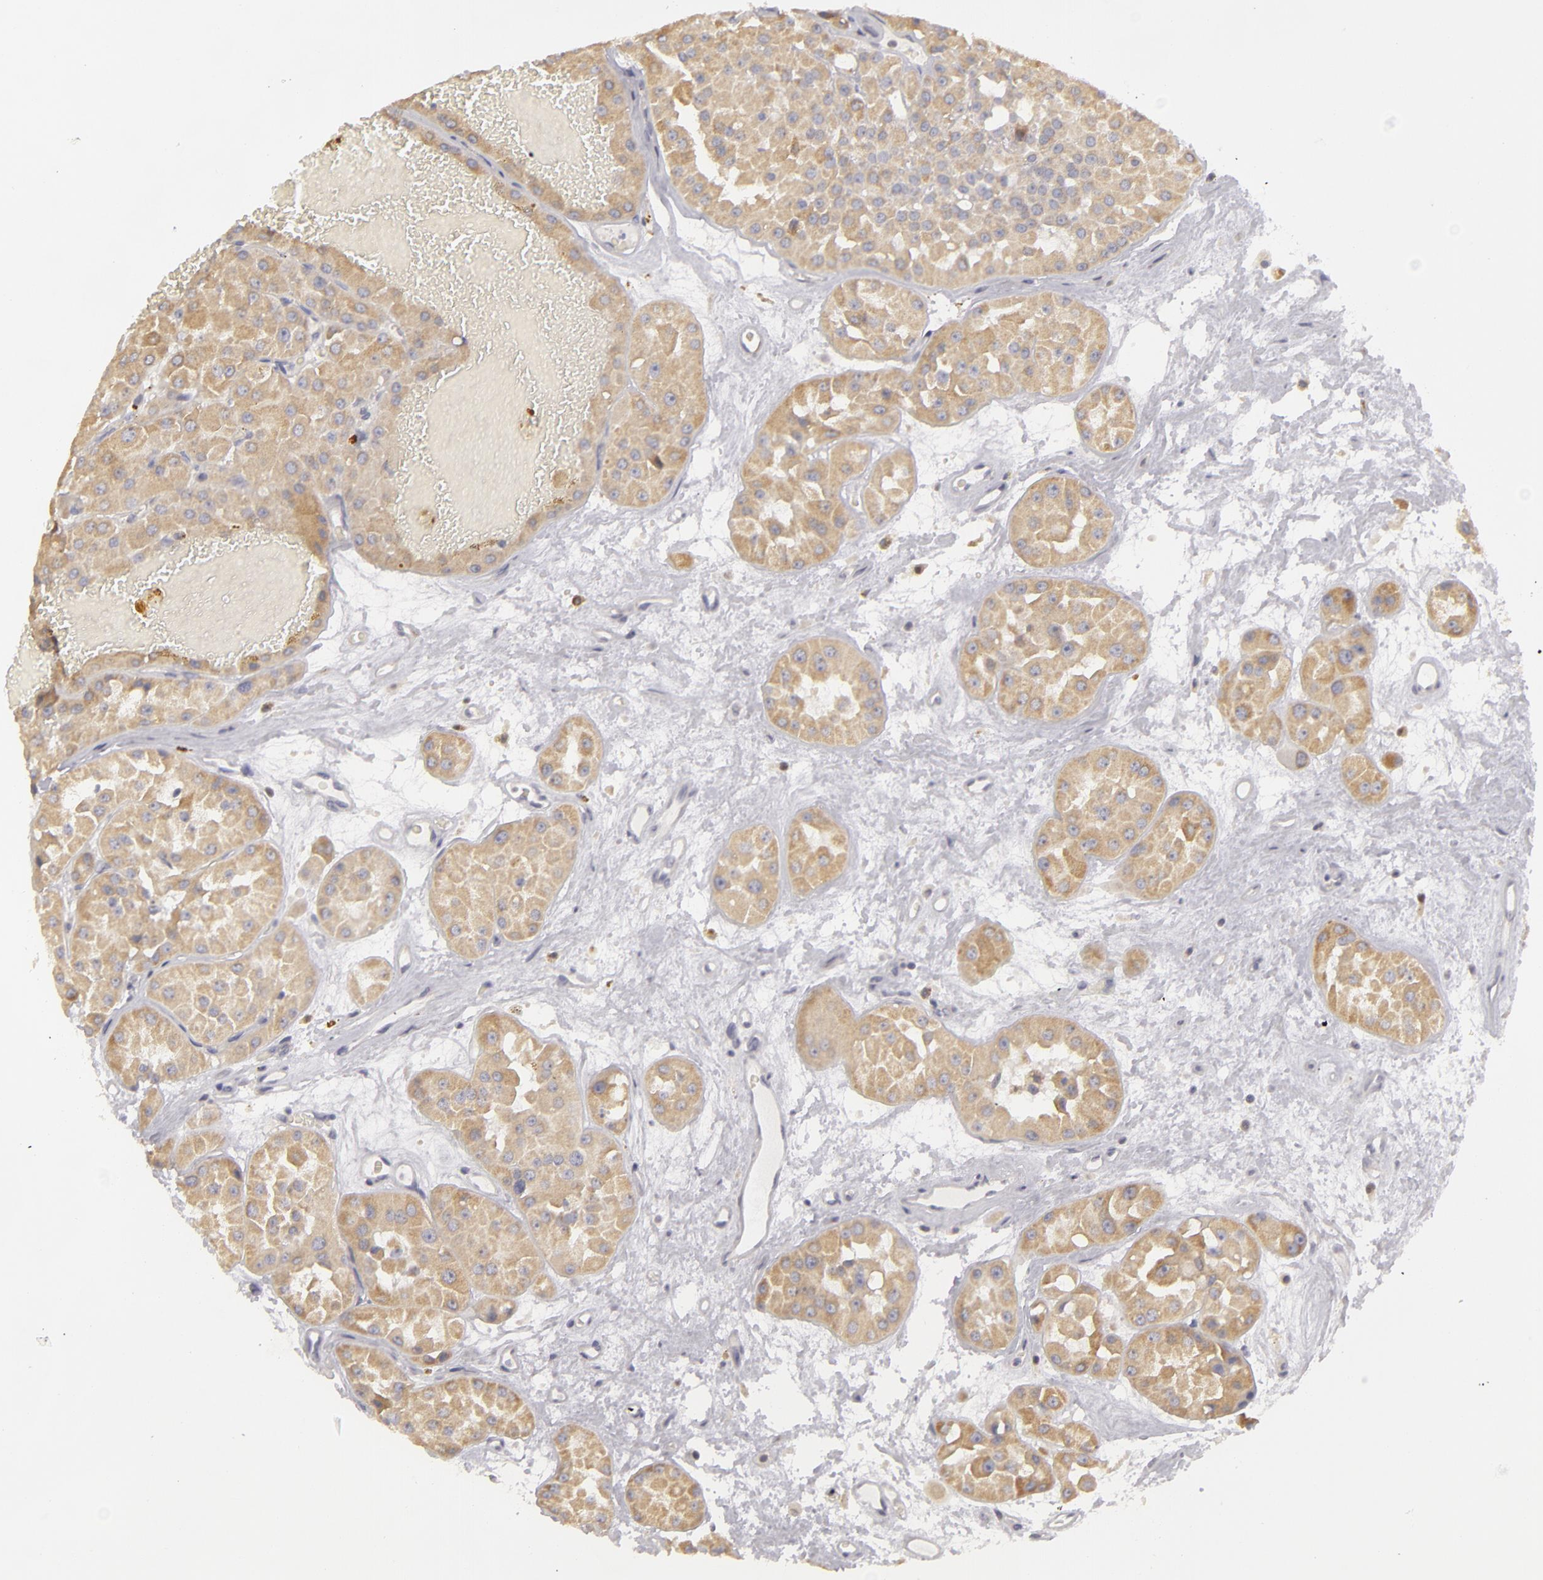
{"staining": {"intensity": "weak", "quantity": ">75%", "location": "cytoplasmic/membranous"}, "tissue": "renal cancer", "cell_type": "Tumor cells", "image_type": "cancer", "snomed": [{"axis": "morphology", "description": "Adenocarcinoma, uncertain malignant potential"}, {"axis": "topography", "description": "Kidney"}], "caption": "Immunohistochemical staining of human adenocarcinoma,  uncertain malignant potential (renal) exhibits low levels of weak cytoplasmic/membranous protein positivity in approximately >75% of tumor cells.", "gene": "ATP2B3", "patient": {"sex": "male", "age": 63}}